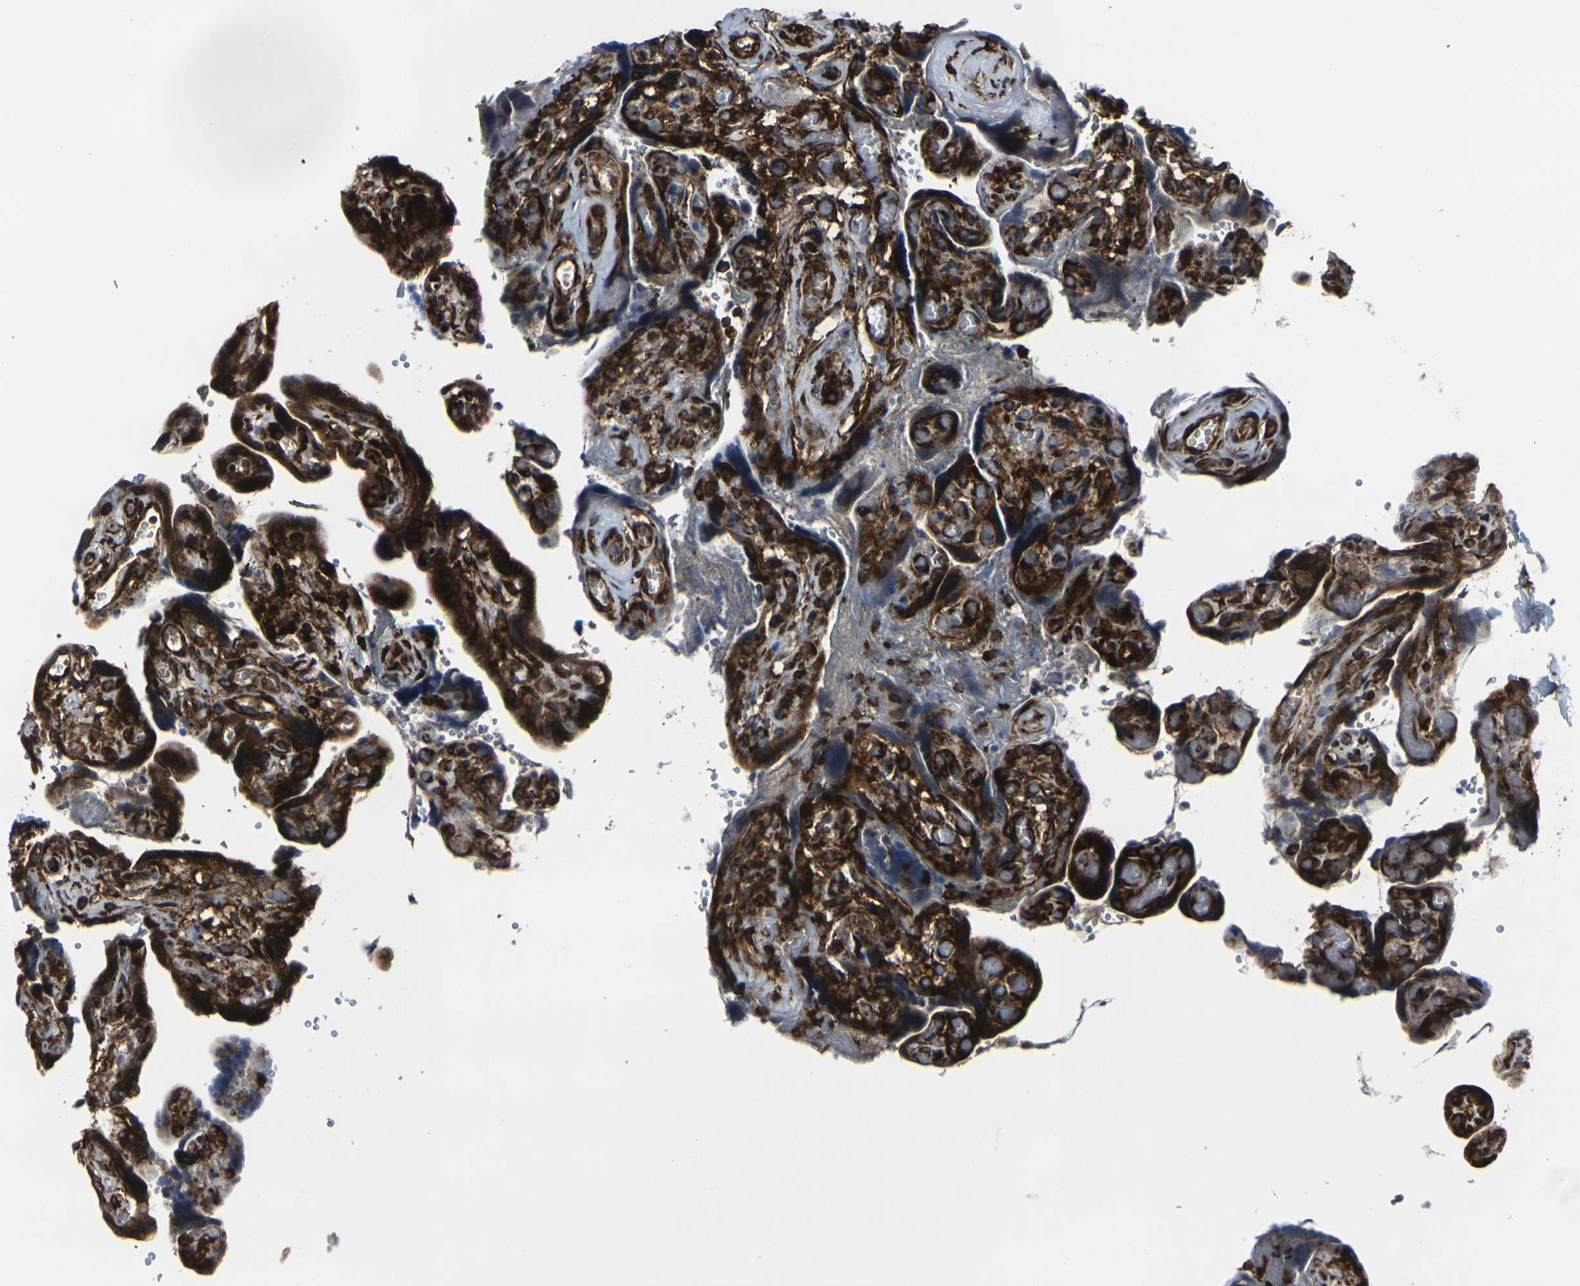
{"staining": {"intensity": "strong", "quantity": ">75%", "location": "cytoplasmic/membranous"}, "tissue": "placenta", "cell_type": "Decidual cells", "image_type": "normal", "snomed": [{"axis": "morphology", "description": "Normal tissue, NOS"}, {"axis": "topography", "description": "Placenta"}], "caption": "The micrograph demonstrates a brown stain indicating the presence of a protein in the cytoplasmic/membranous of decidual cells in placenta. (DAB IHC with brightfield microscopy, high magnification).", "gene": "MARCHF2", "patient": {"sex": "female", "age": 30}}